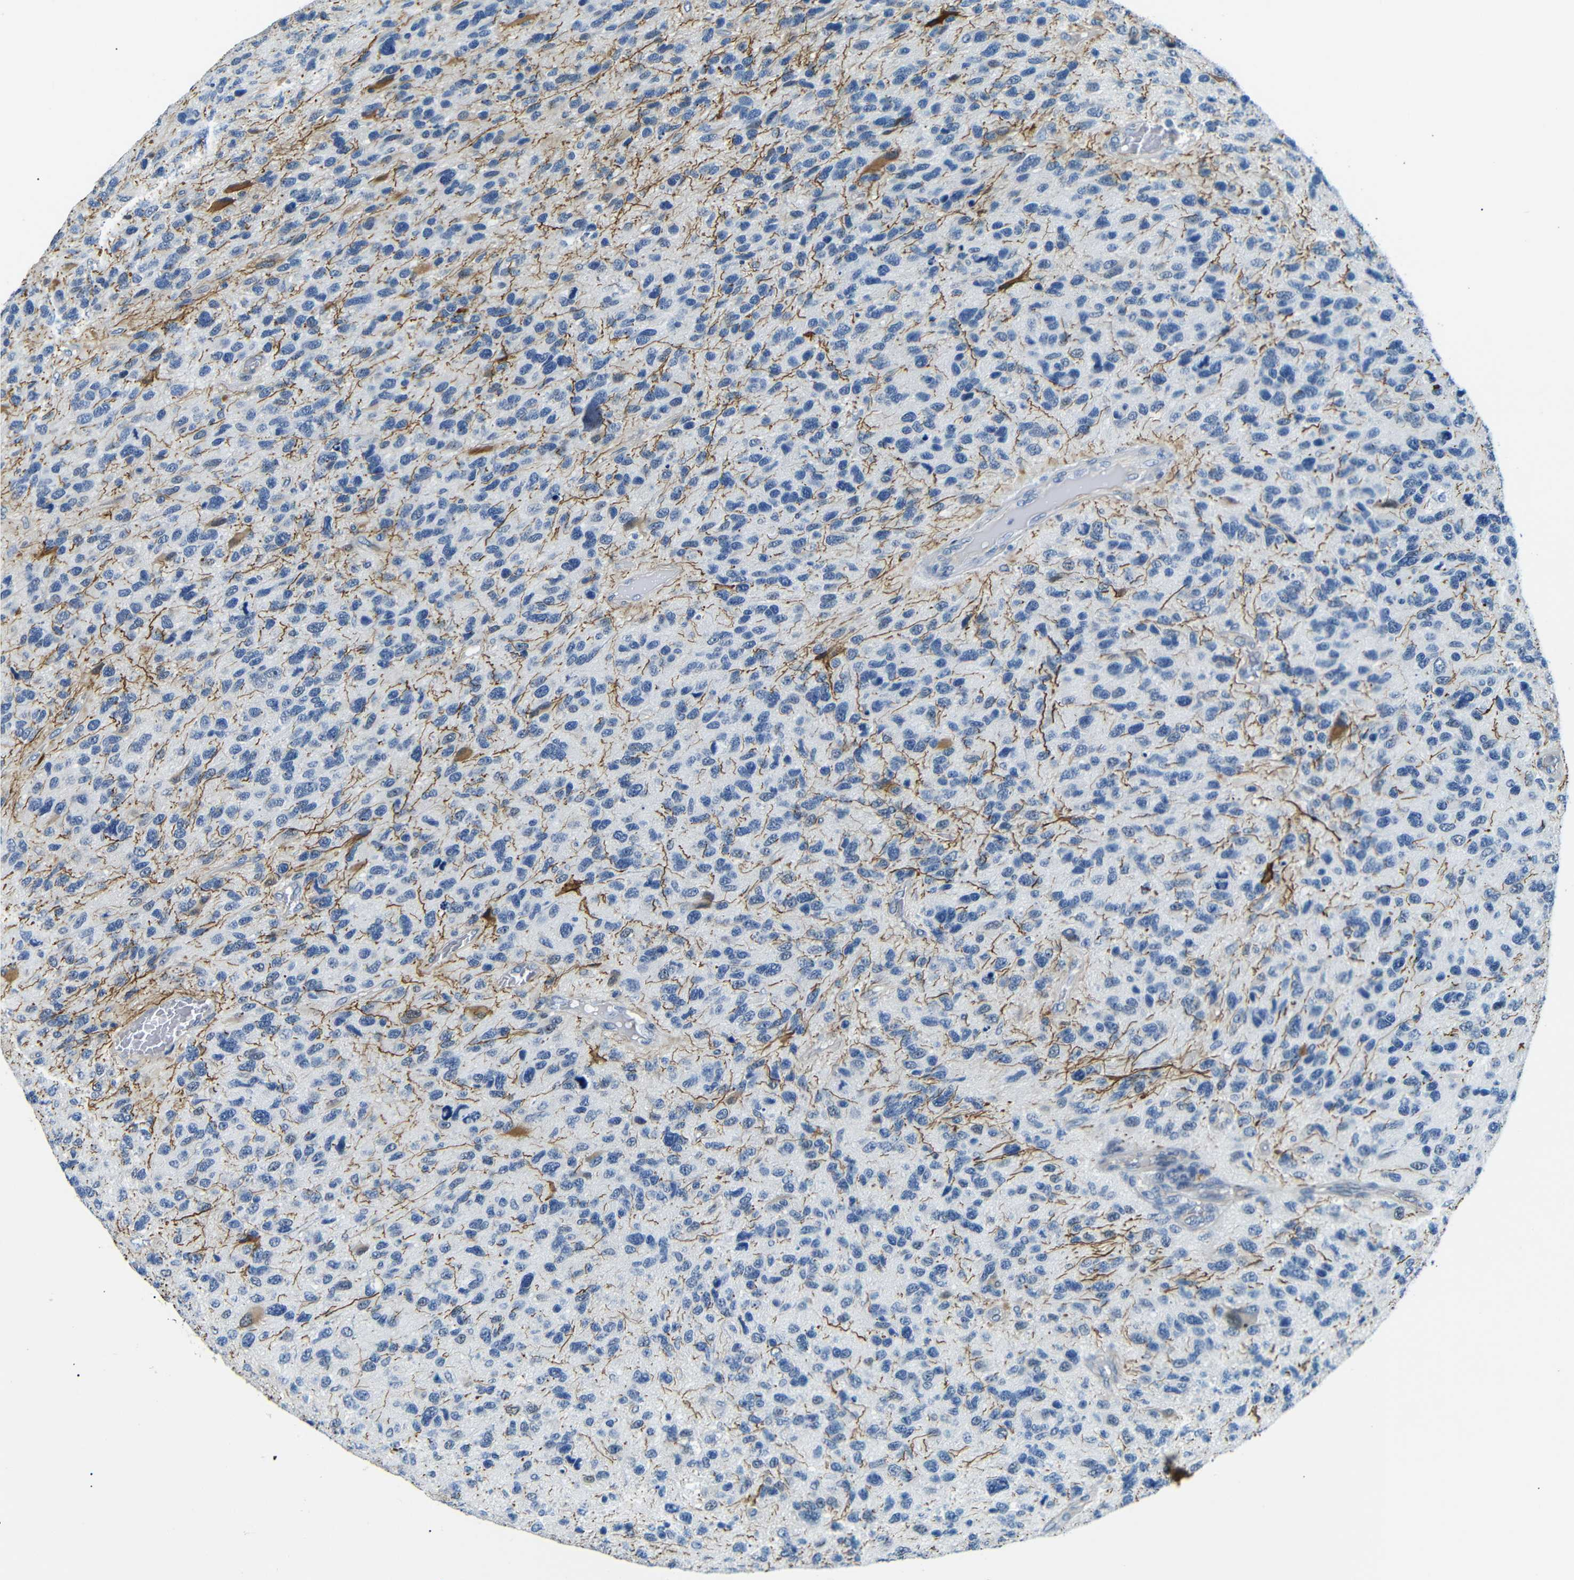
{"staining": {"intensity": "negative", "quantity": "none", "location": "none"}, "tissue": "glioma", "cell_type": "Tumor cells", "image_type": "cancer", "snomed": [{"axis": "morphology", "description": "Glioma, malignant, High grade"}, {"axis": "topography", "description": "Brain"}], "caption": "Immunohistochemistry (IHC) of human glioma reveals no expression in tumor cells.", "gene": "TAFA1", "patient": {"sex": "female", "age": 58}}